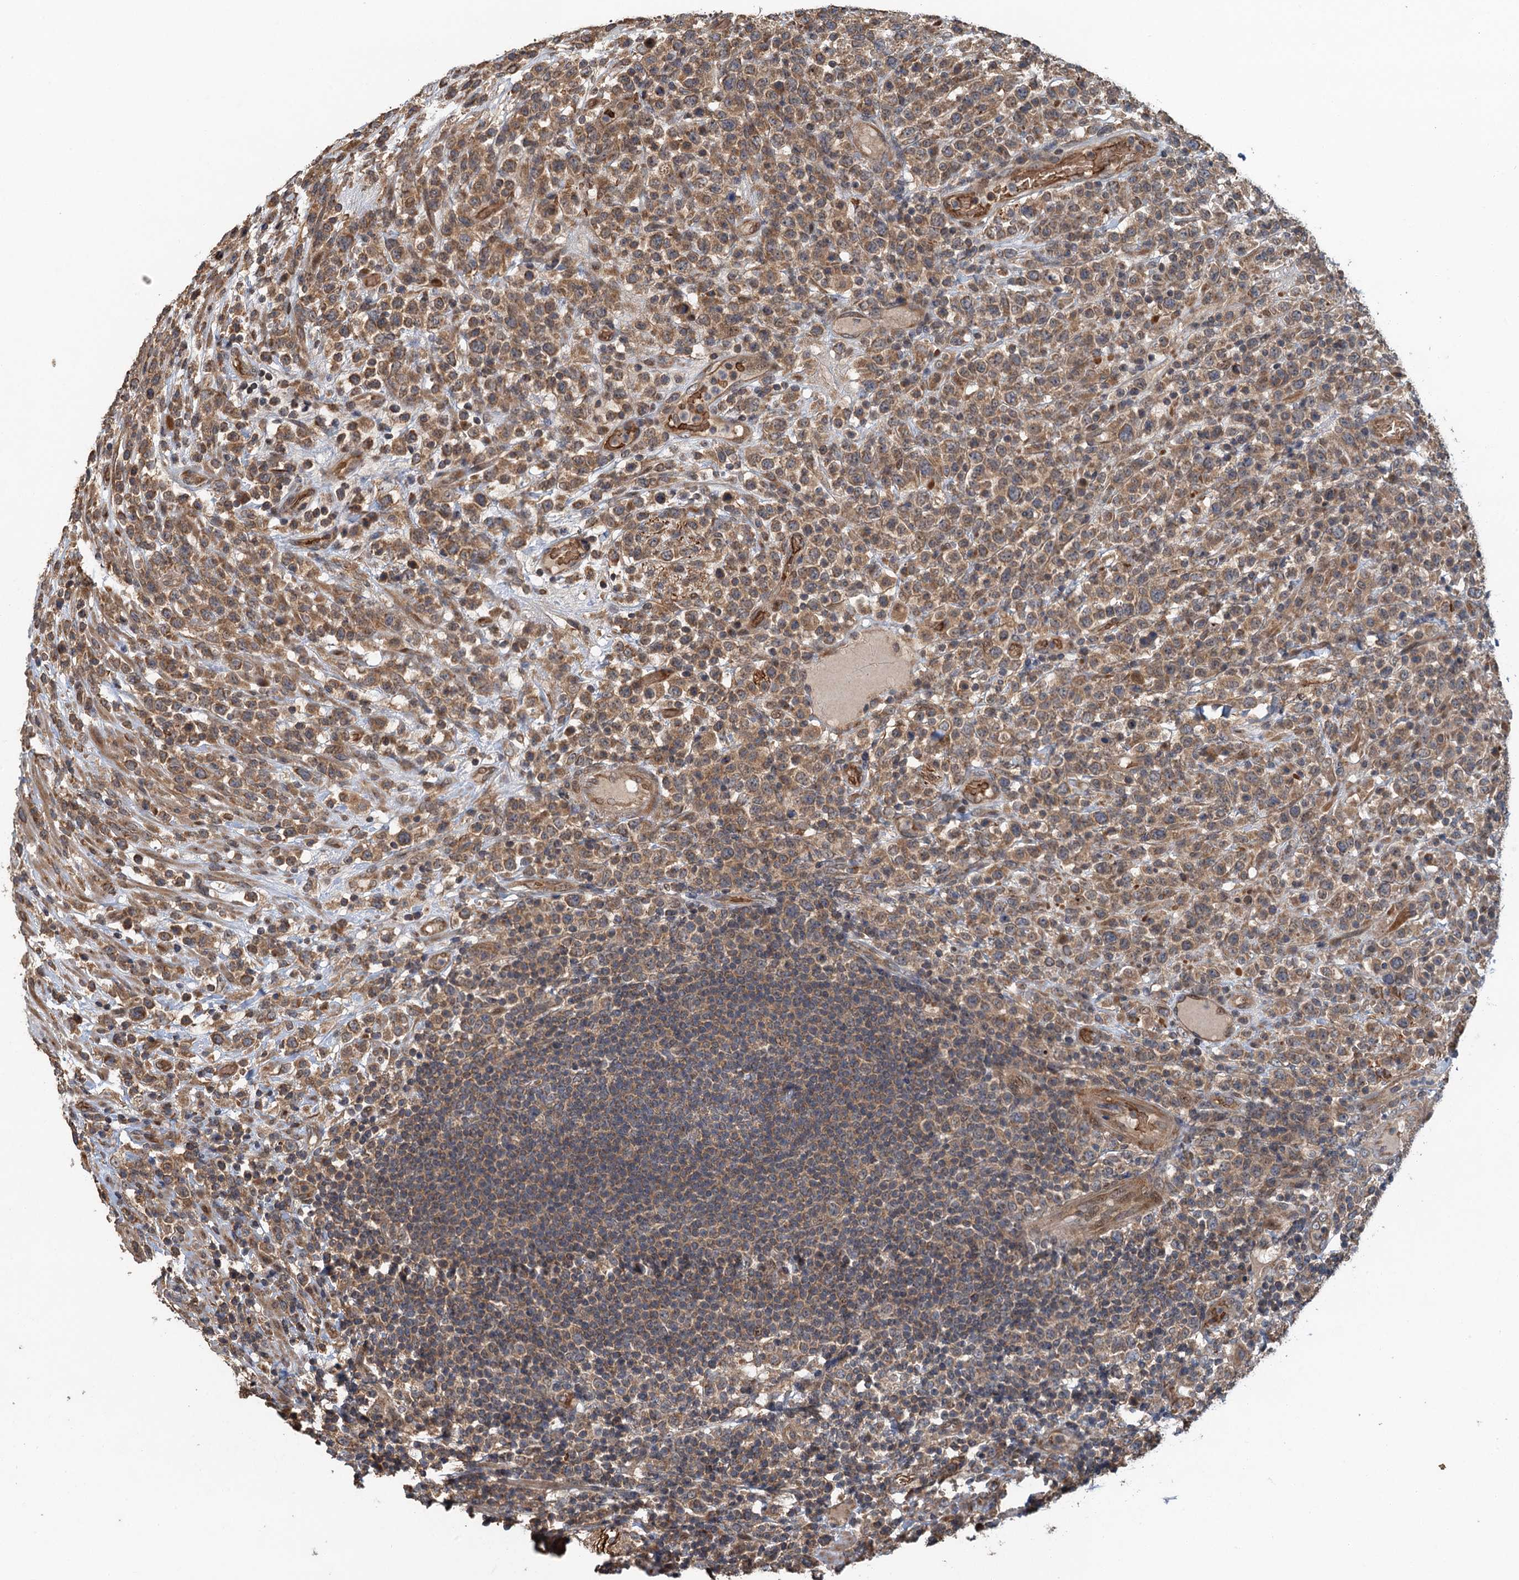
{"staining": {"intensity": "moderate", "quantity": ">75%", "location": "cytoplasmic/membranous"}, "tissue": "lymphoma", "cell_type": "Tumor cells", "image_type": "cancer", "snomed": [{"axis": "morphology", "description": "Malignant lymphoma, non-Hodgkin's type, High grade"}, {"axis": "topography", "description": "Colon"}], "caption": "This is an image of immunohistochemistry (IHC) staining of lymphoma, which shows moderate expression in the cytoplasmic/membranous of tumor cells.", "gene": "SNX32", "patient": {"sex": "female", "age": 53}}